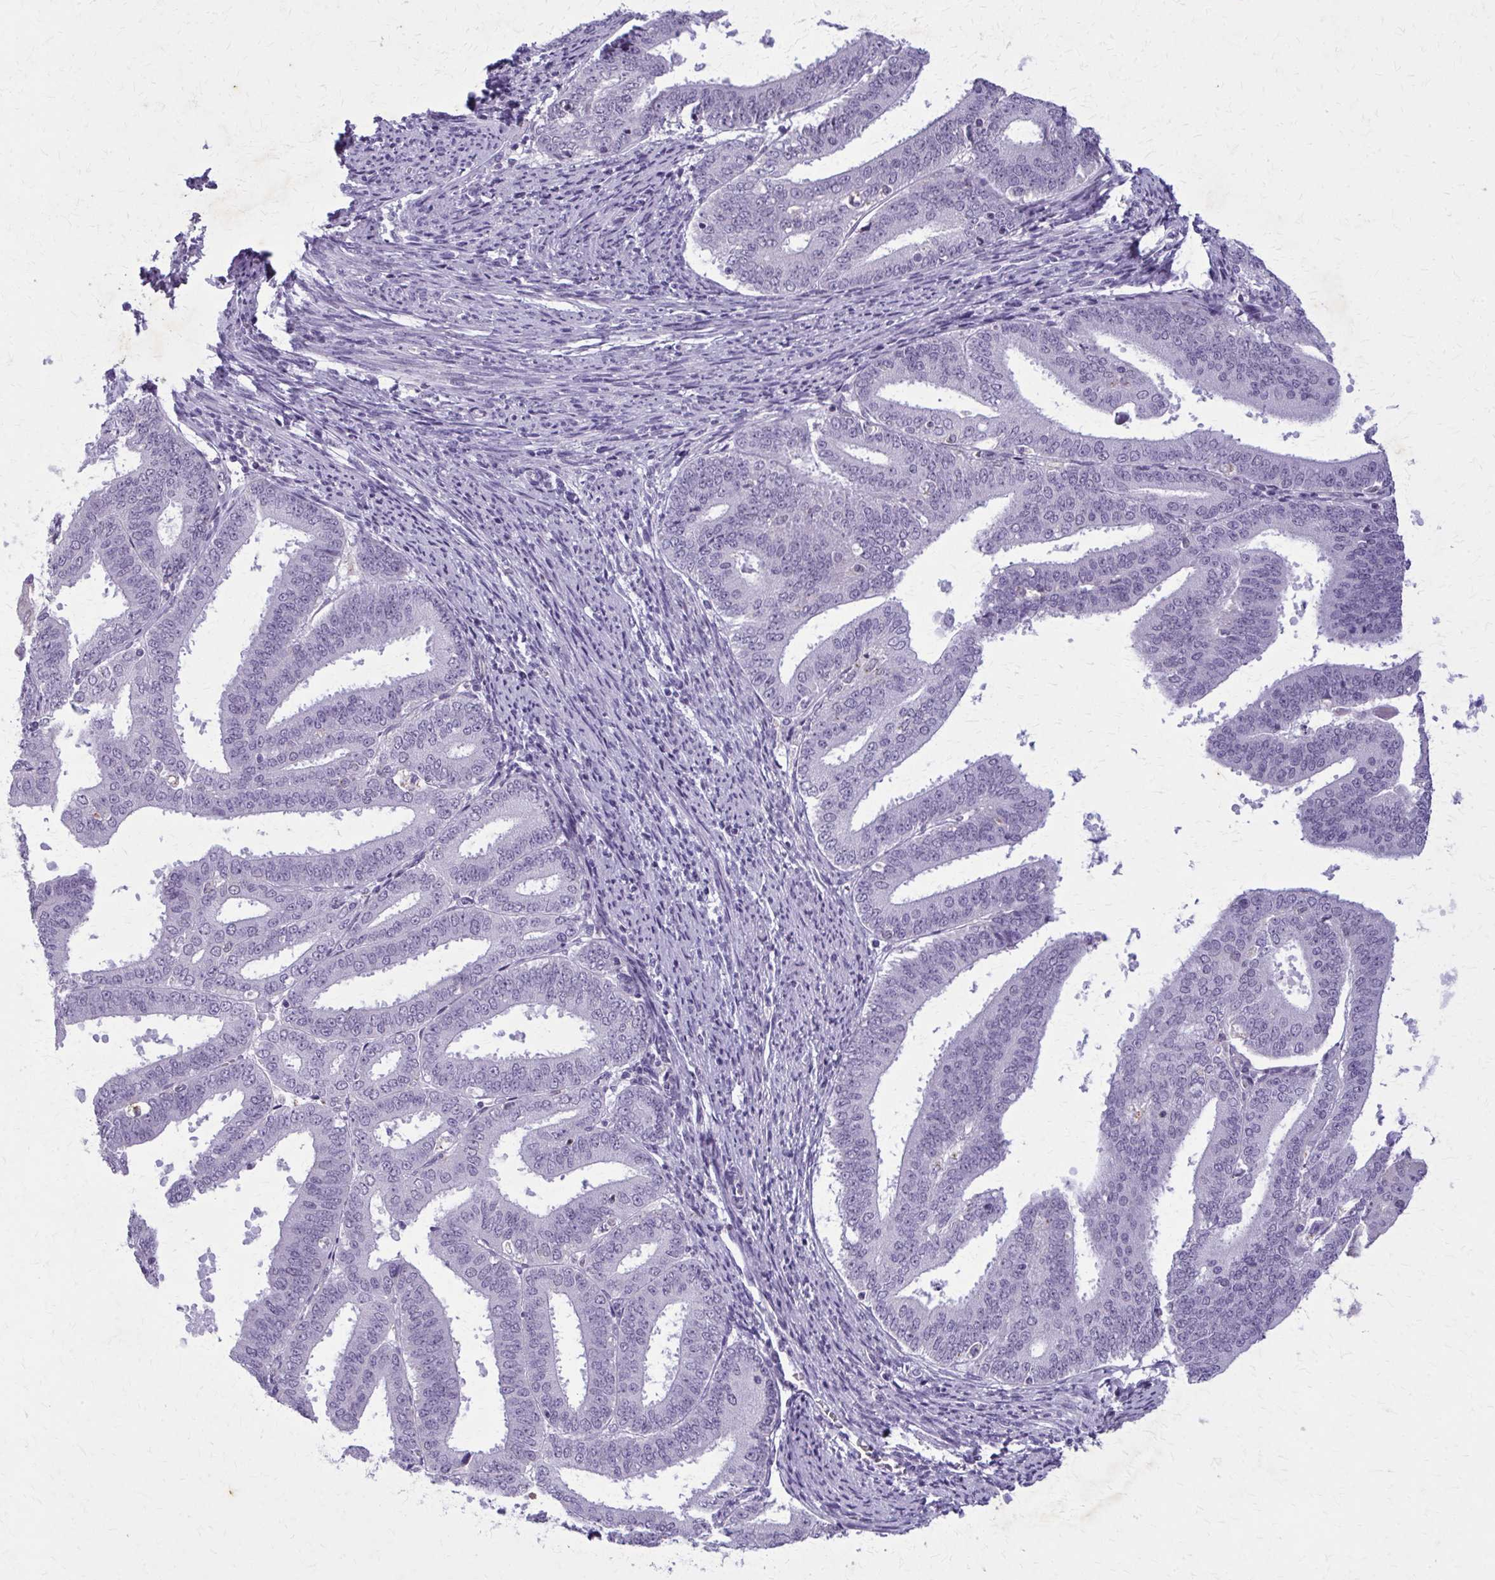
{"staining": {"intensity": "negative", "quantity": "none", "location": "none"}, "tissue": "endometrial cancer", "cell_type": "Tumor cells", "image_type": "cancer", "snomed": [{"axis": "morphology", "description": "Adenocarcinoma, NOS"}, {"axis": "topography", "description": "Endometrium"}], "caption": "A photomicrograph of human adenocarcinoma (endometrial) is negative for staining in tumor cells.", "gene": "CARD9", "patient": {"sex": "female", "age": 63}}